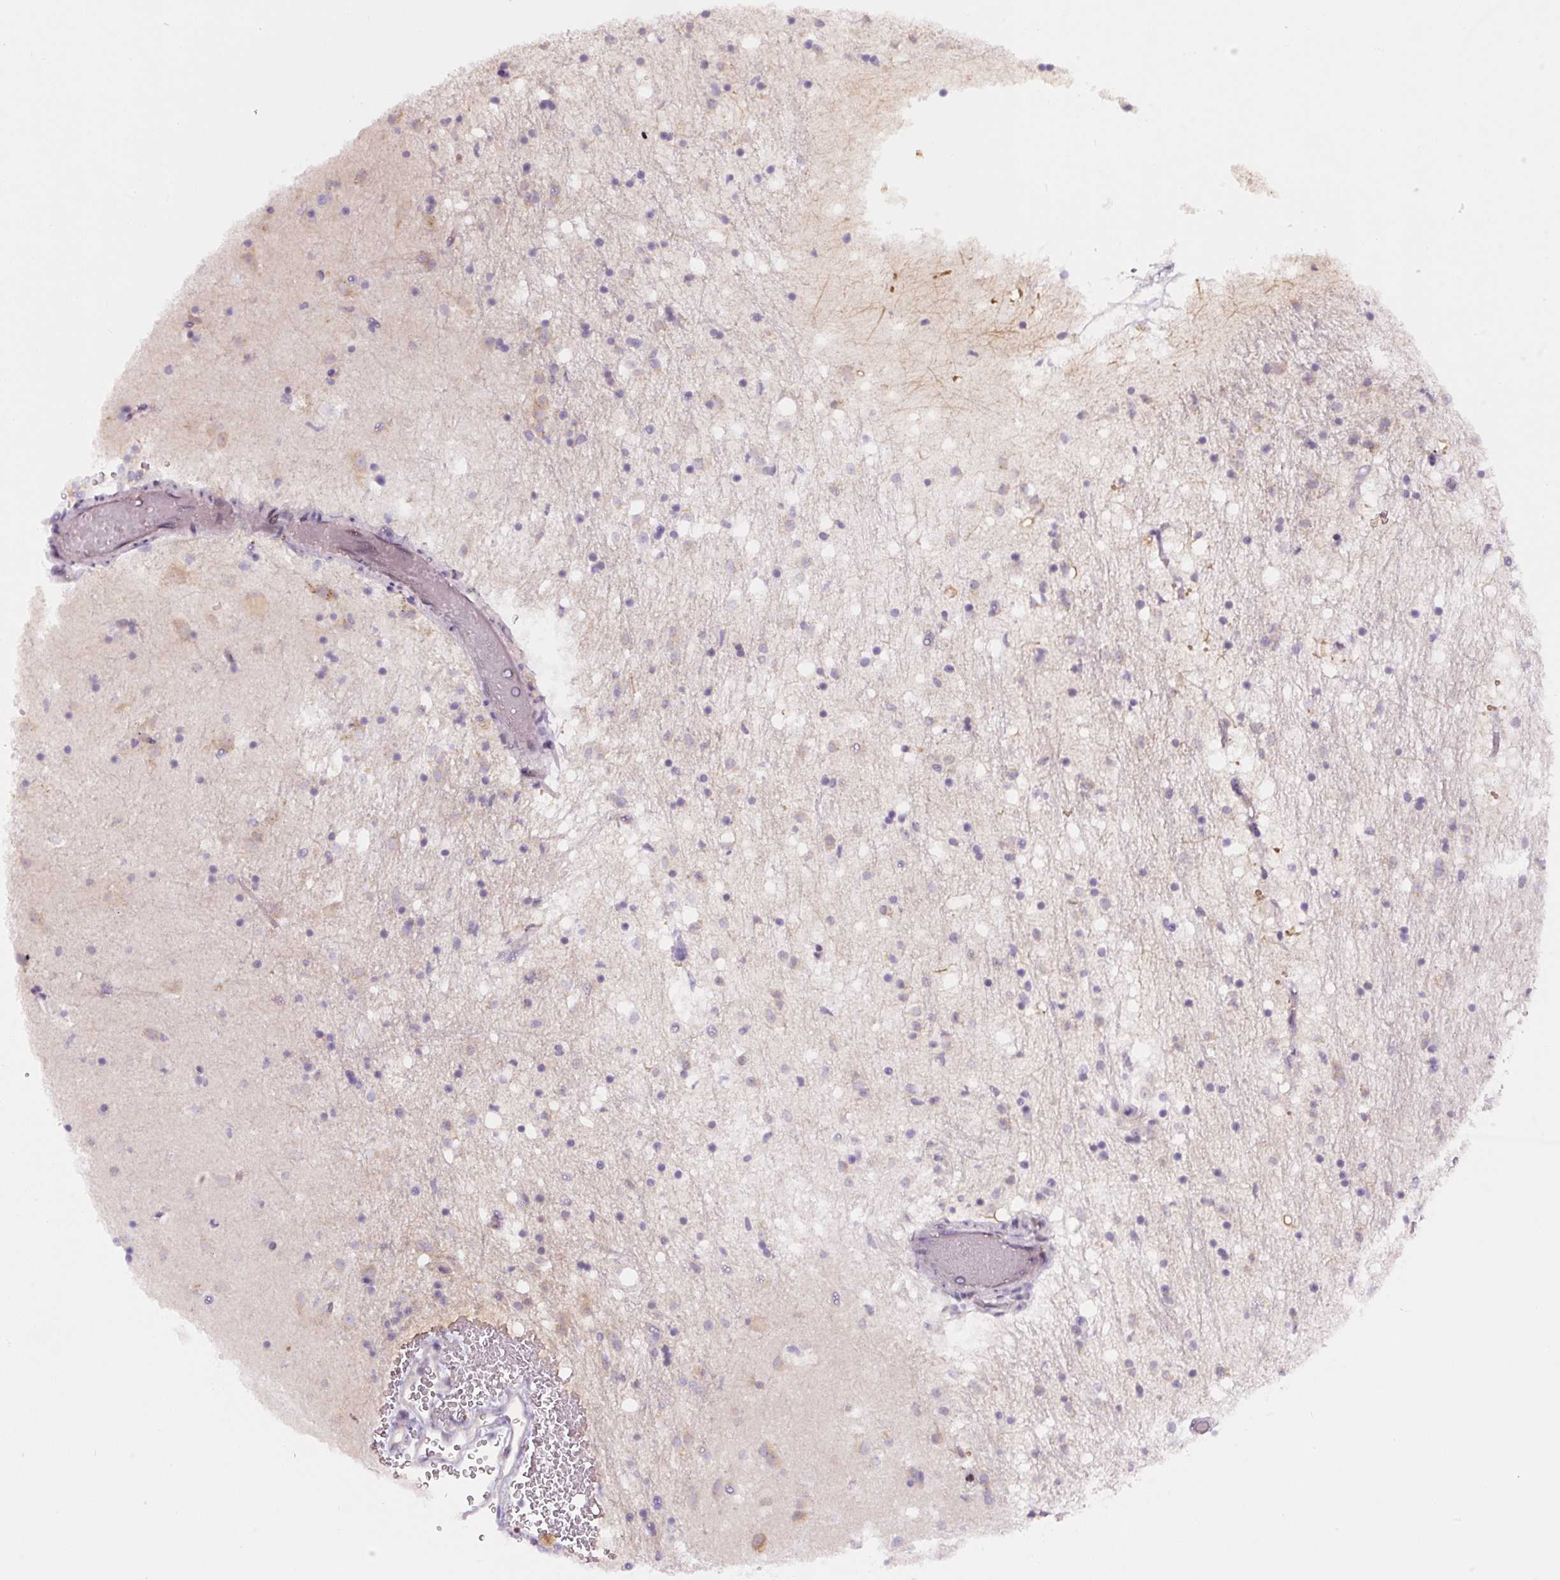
{"staining": {"intensity": "weak", "quantity": "<25%", "location": "cytoplasmic/membranous"}, "tissue": "caudate", "cell_type": "Glial cells", "image_type": "normal", "snomed": [{"axis": "morphology", "description": "Normal tissue, NOS"}, {"axis": "topography", "description": "Lateral ventricle wall"}], "caption": "DAB (3,3'-diaminobenzidine) immunohistochemical staining of benign caudate reveals no significant expression in glial cells. (DAB (3,3'-diaminobenzidine) IHC visualized using brightfield microscopy, high magnification).", "gene": "YIF1B", "patient": {"sex": "male", "age": 58}}